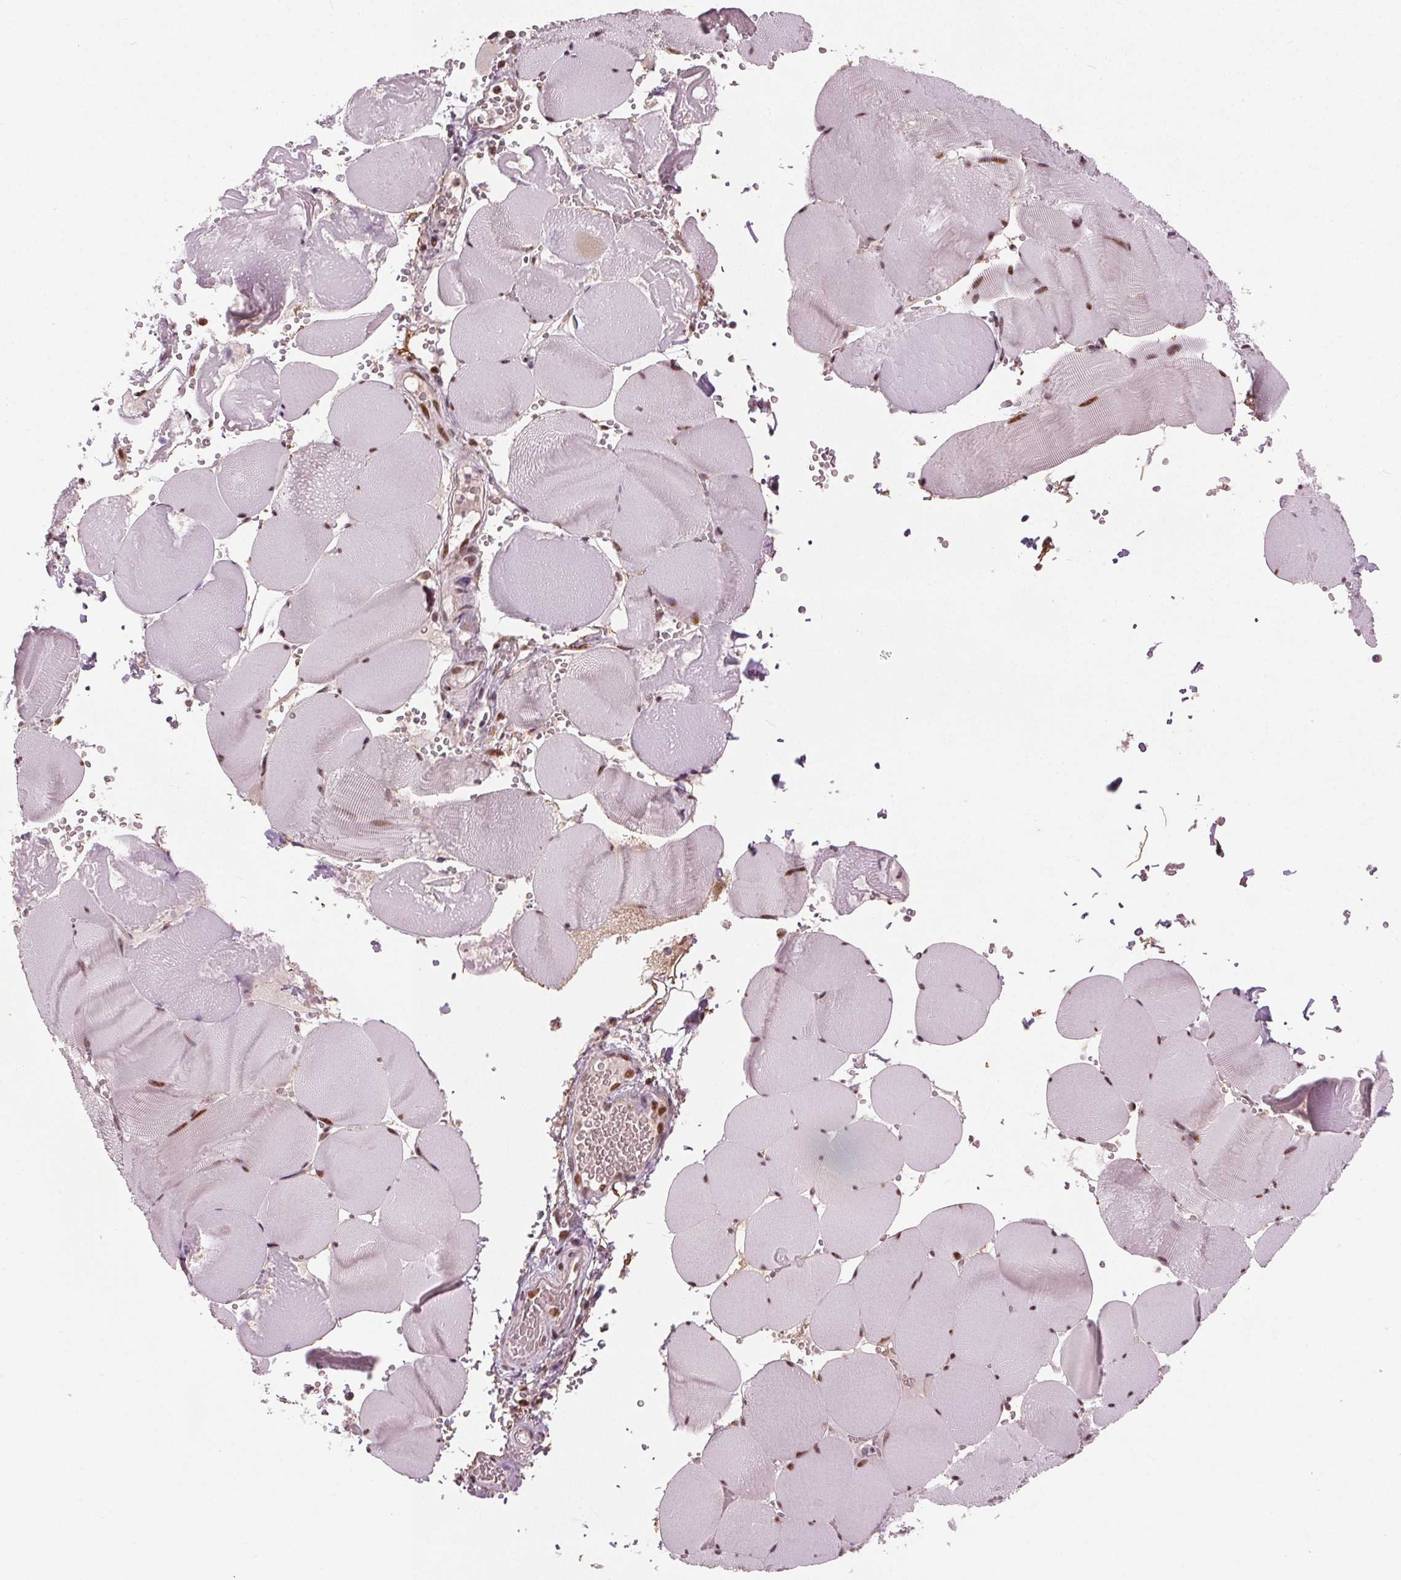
{"staining": {"intensity": "moderate", "quantity": ">75%", "location": "nuclear"}, "tissue": "skeletal muscle", "cell_type": "Myocytes", "image_type": "normal", "snomed": [{"axis": "morphology", "description": "Normal tissue, NOS"}, {"axis": "topography", "description": "Skeletal muscle"}, {"axis": "topography", "description": "Head-Neck"}], "caption": "A histopathology image of skeletal muscle stained for a protein displays moderate nuclear brown staining in myocytes. (DAB IHC, brown staining for protein, blue staining for nuclei).", "gene": "TTC34", "patient": {"sex": "male", "age": 66}}